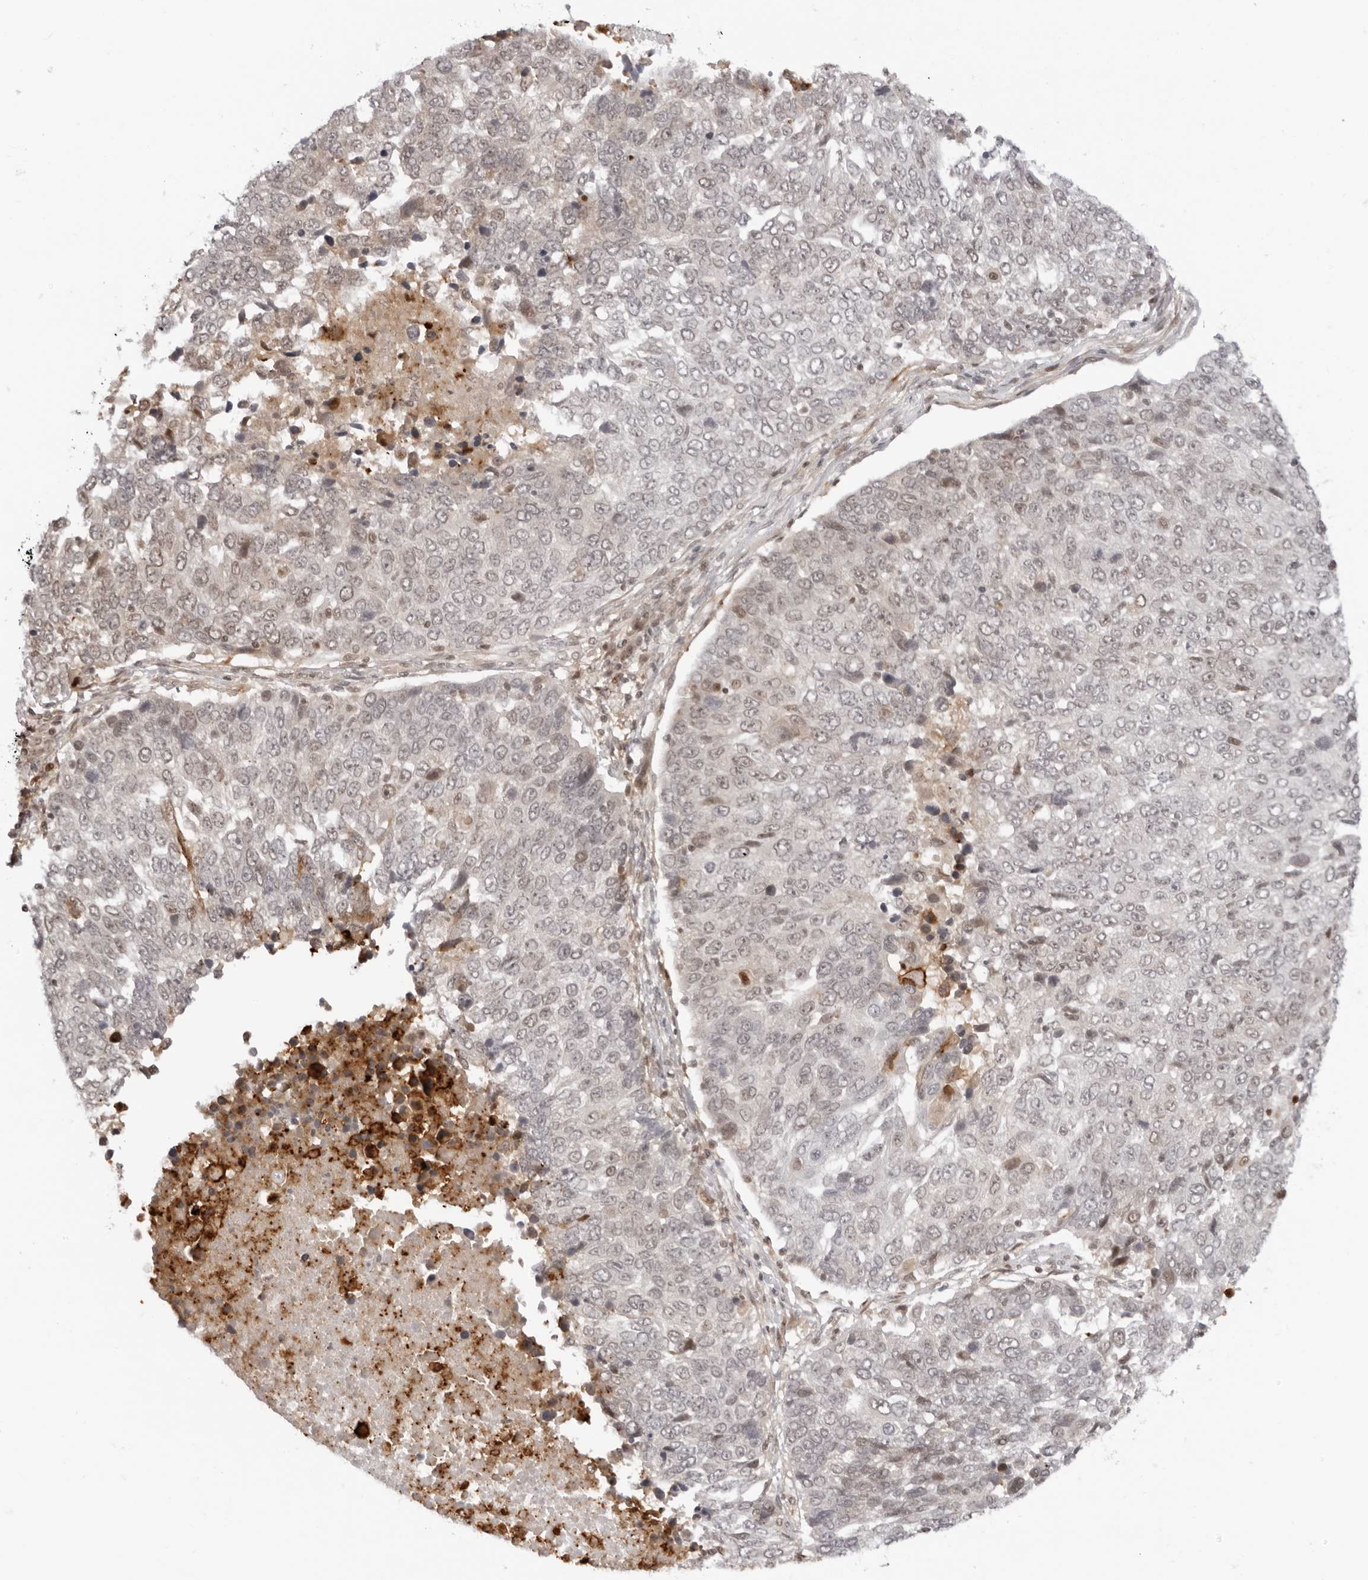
{"staining": {"intensity": "negative", "quantity": "none", "location": "none"}, "tissue": "lung cancer", "cell_type": "Tumor cells", "image_type": "cancer", "snomed": [{"axis": "morphology", "description": "Squamous cell carcinoma, NOS"}, {"axis": "topography", "description": "Lung"}], "caption": "This is a histopathology image of immunohistochemistry (IHC) staining of squamous cell carcinoma (lung), which shows no staining in tumor cells.", "gene": "RNF146", "patient": {"sex": "male", "age": 66}}